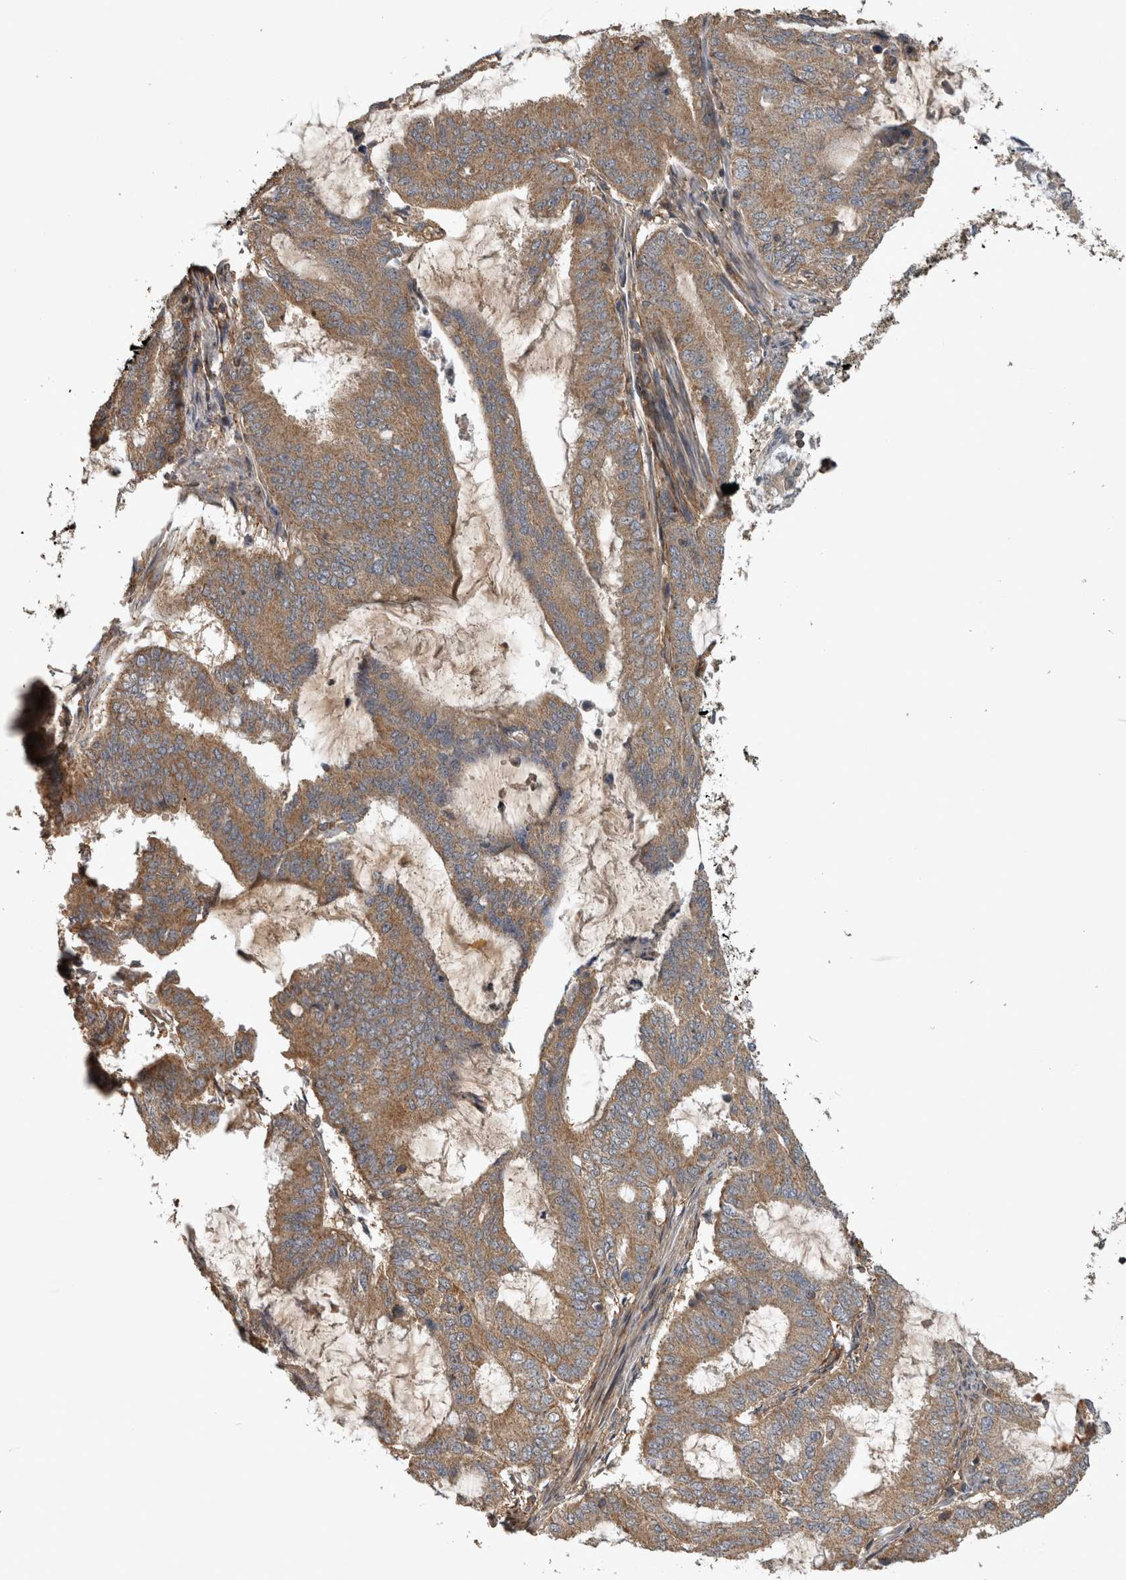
{"staining": {"intensity": "moderate", "quantity": ">75%", "location": "cytoplasmic/membranous"}, "tissue": "endometrial cancer", "cell_type": "Tumor cells", "image_type": "cancer", "snomed": [{"axis": "morphology", "description": "Adenocarcinoma, NOS"}, {"axis": "topography", "description": "Endometrium"}], "caption": "Tumor cells exhibit medium levels of moderate cytoplasmic/membranous staining in about >75% of cells in human endometrial cancer (adenocarcinoma).", "gene": "TRMT61B", "patient": {"sex": "female", "age": 49}}